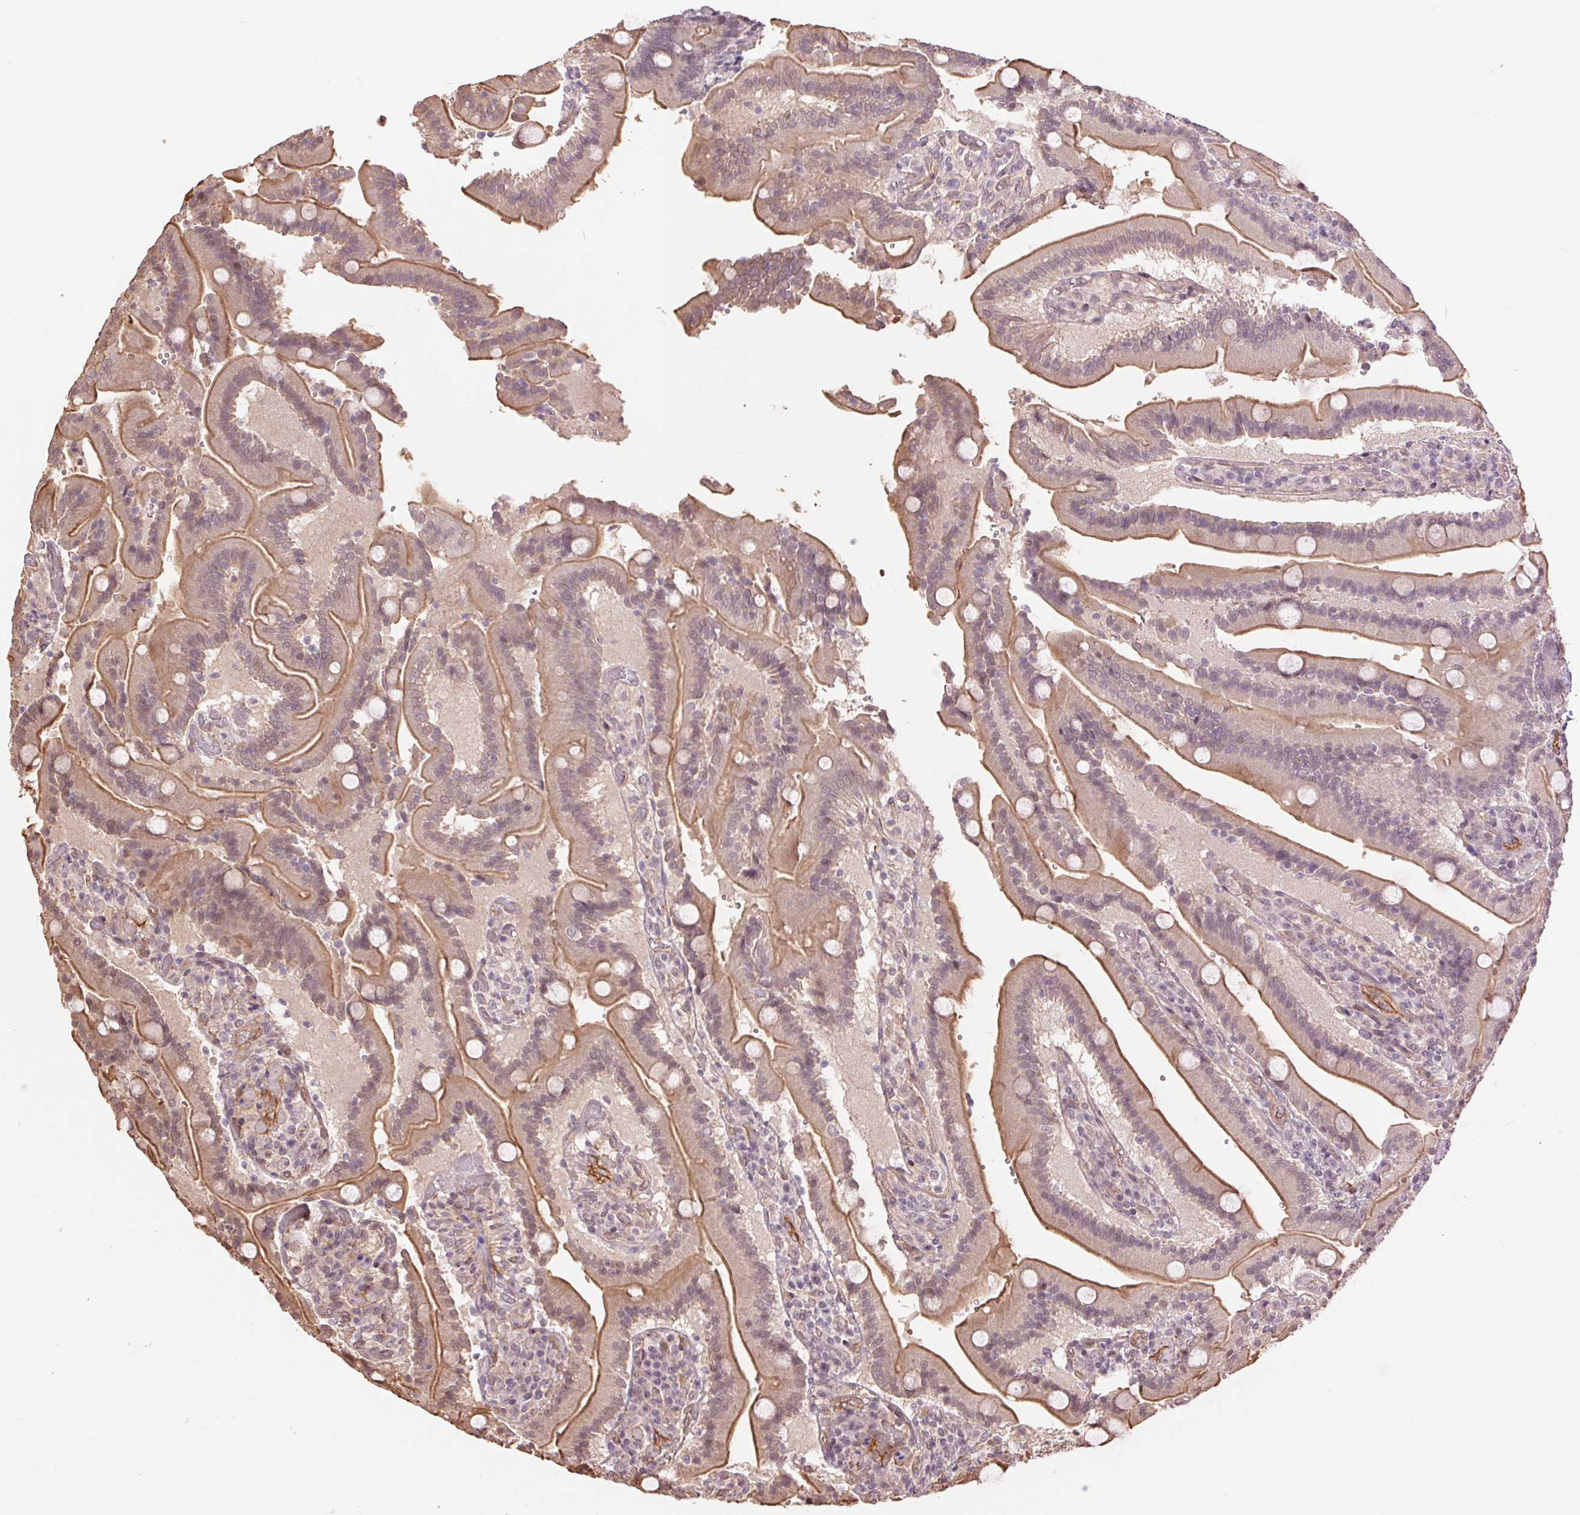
{"staining": {"intensity": "moderate", "quantity": "25%-75%", "location": "cytoplasmic/membranous"}, "tissue": "duodenum", "cell_type": "Glandular cells", "image_type": "normal", "snomed": [{"axis": "morphology", "description": "Normal tissue, NOS"}, {"axis": "topography", "description": "Duodenum"}], "caption": "Immunohistochemistry (IHC) histopathology image of unremarkable duodenum: duodenum stained using IHC exhibits medium levels of moderate protein expression localized specifically in the cytoplasmic/membranous of glandular cells, appearing as a cytoplasmic/membranous brown color.", "gene": "PALM", "patient": {"sex": "female", "age": 62}}